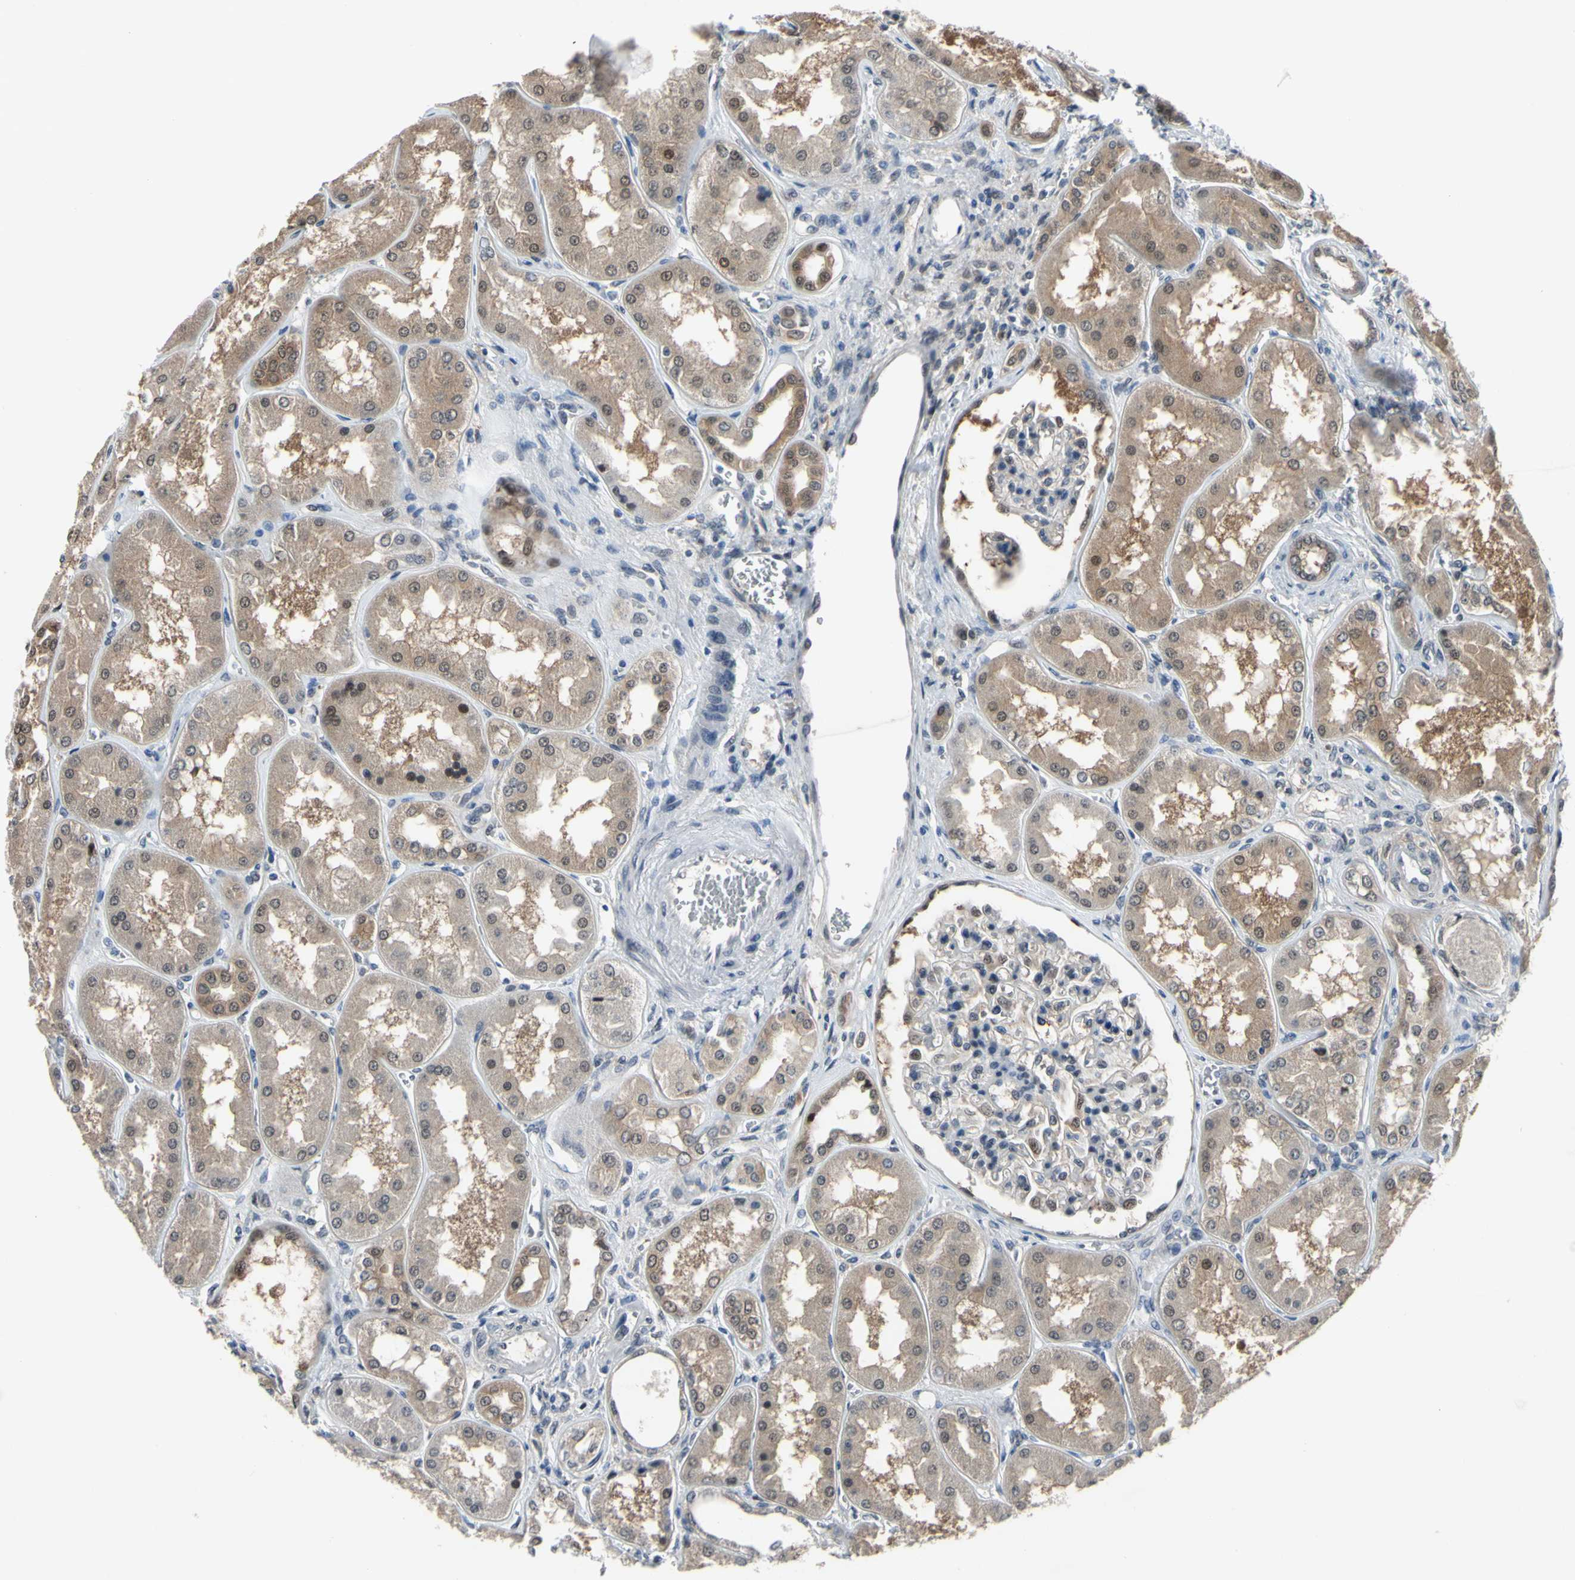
{"staining": {"intensity": "weak", "quantity": "25%-75%", "location": "nuclear"}, "tissue": "kidney", "cell_type": "Cells in glomeruli", "image_type": "normal", "snomed": [{"axis": "morphology", "description": "Normal tissue, NOS"}, {"axis": "topography", "description": "Kidney"}], "caption": "This photomicrograph displays IHC staining of unremarkable human kidney, with low weak nuclear staining in about 25%-75% of cells in glomeruli.", "gene": "HSPA4", "patient": {"sex": "female", "age": 56}}